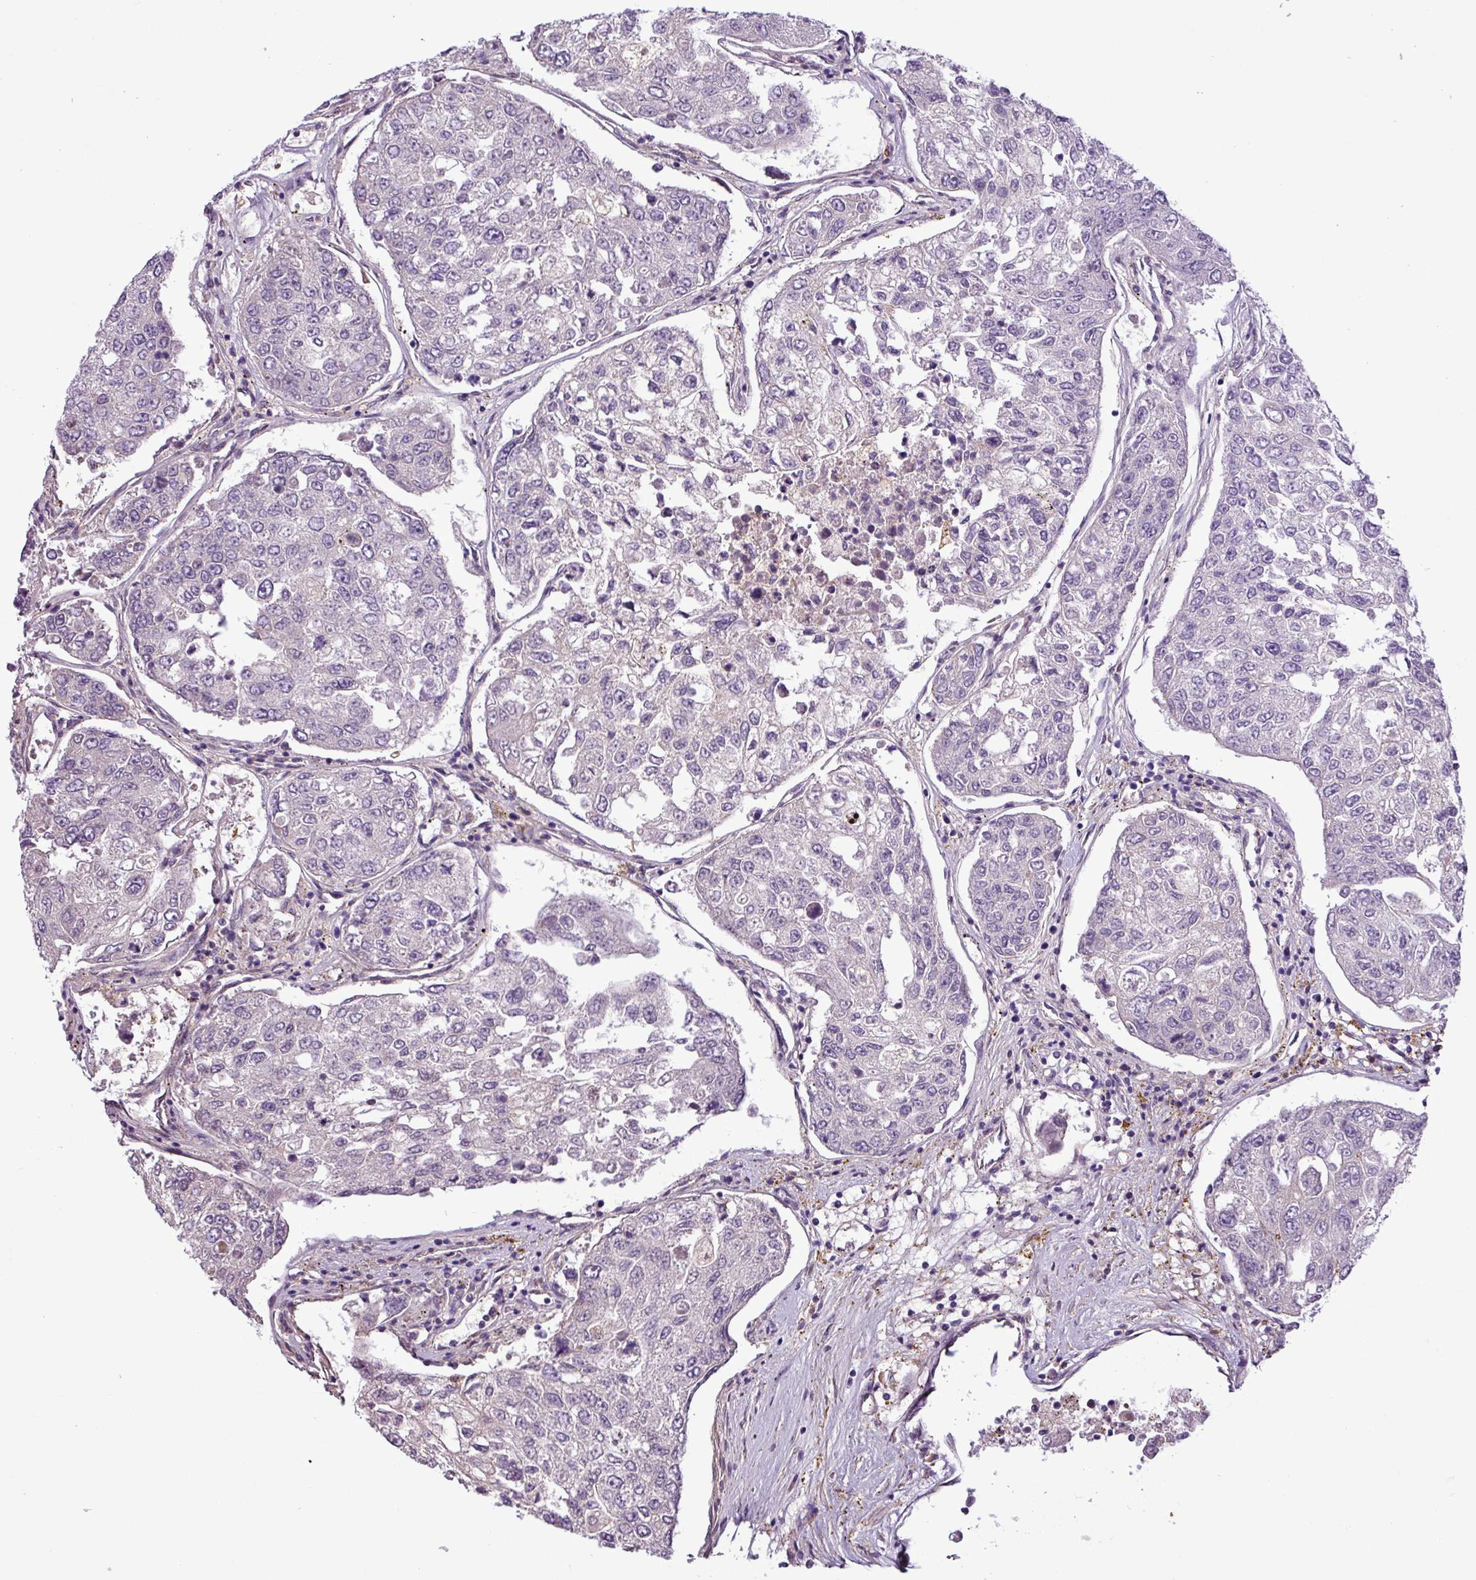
{"staining": {"intensity": "negative", "quantity": "none", "location": "none"}, "tissue": "urothelial cancer", "cell_type": "Tumor cells", "image_type": "cancer", "snomed": [{"axis": "morphology", "description": "Urothelial carcinoma, High grade"}, {"axis": "topography", "description": "Lymph node"}, {"axis": "topography", "description": "Urinary bladder"}], "caption": "Immunohistochemistry histopathology image of urothelial cancer stained for a protein (brown), which demonstrates no expression in tumor cells.", "gene": "C11orf91", "patient": {"sex": "male", "age": 51}}